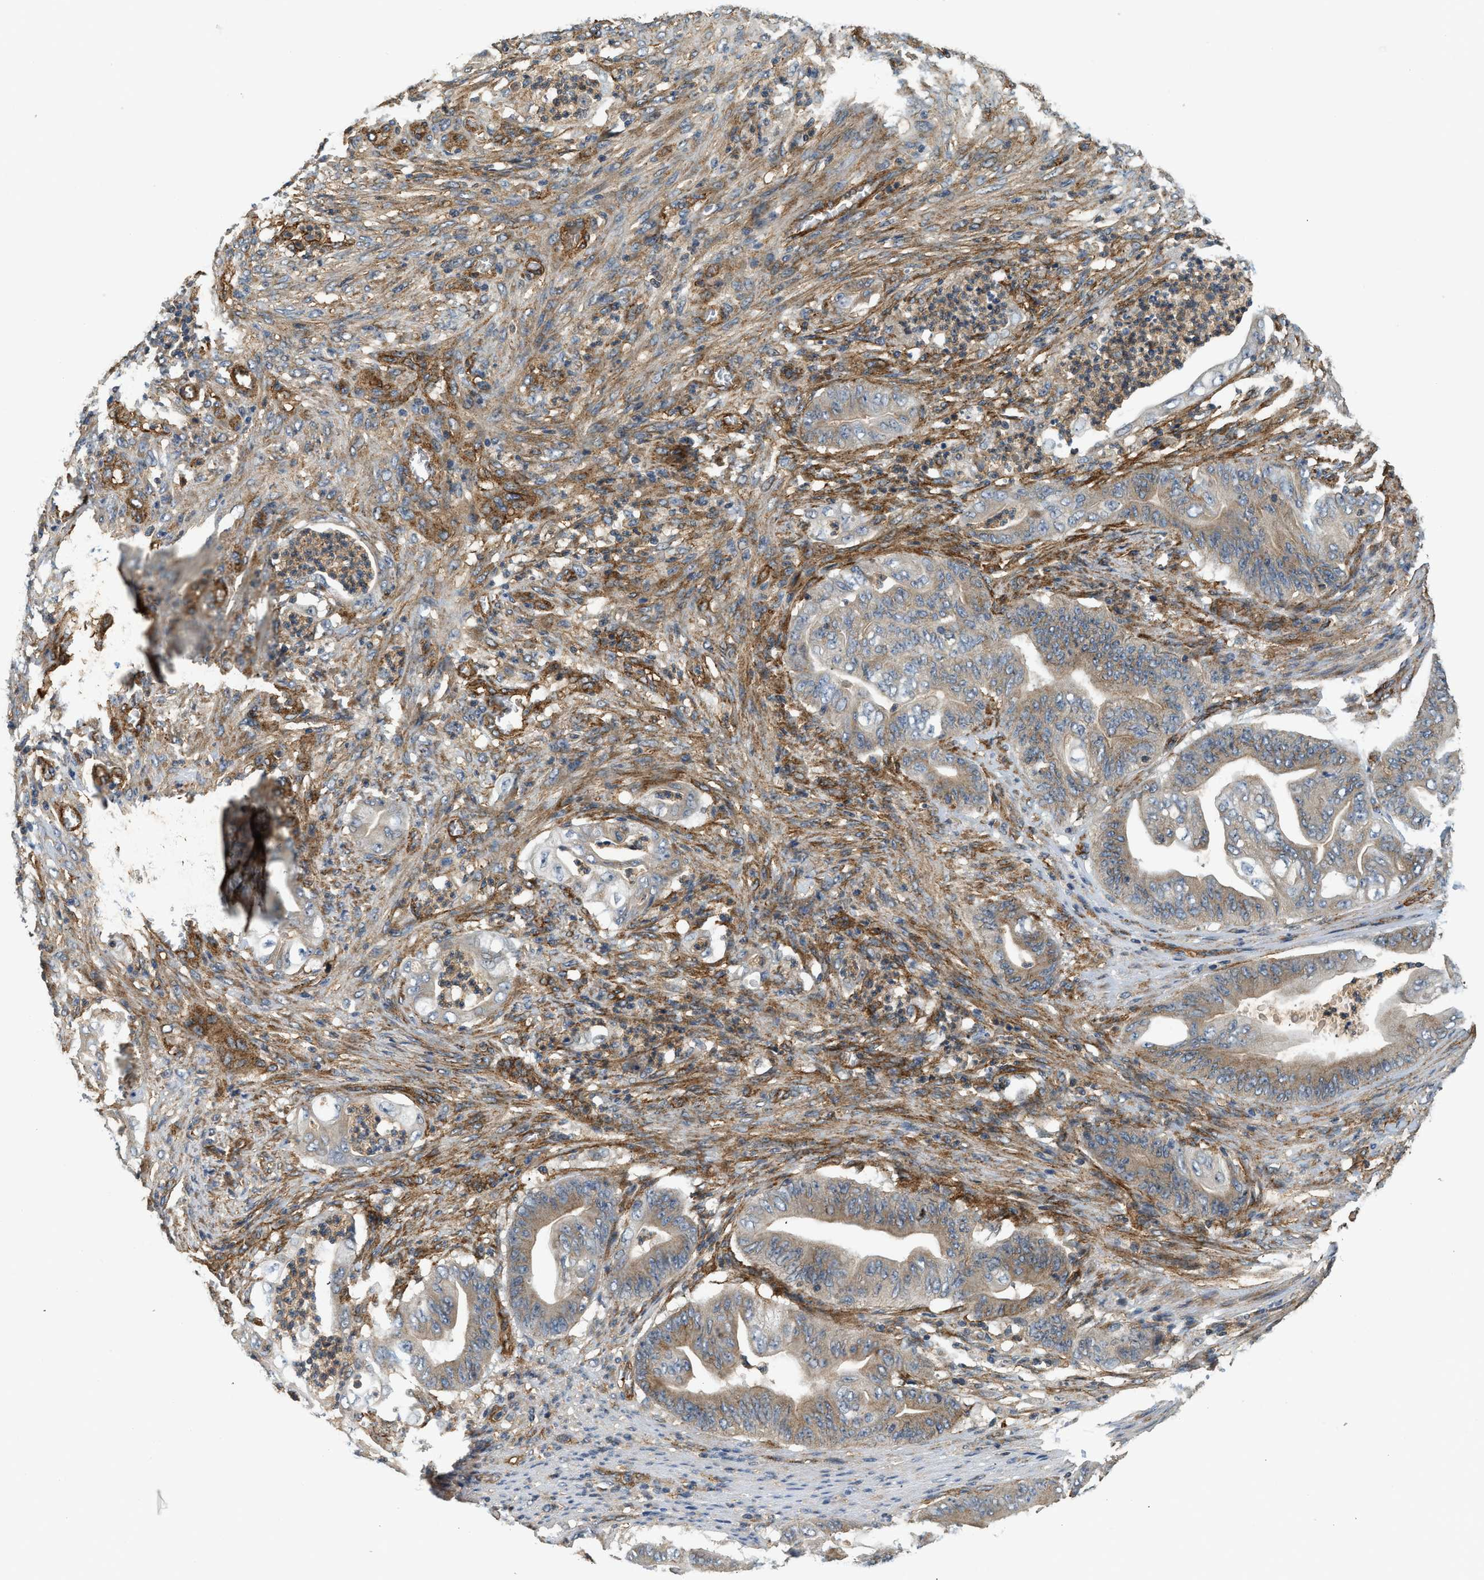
{"staining": {"intensity": "weak", "quantity": ">75%", "location": "cytoplasmic/membranous"}, "tissue": "stomach cancer", "cell_type": "Tumor cells", "image_type": "cancer", "snomed": [{"axis": "morphology", "description": "Adenocarcinoma, NOS"}, {"axis": "topography", "description": "Stomach"}], "caption": "An image showing weak cytoplasmic/membranous expression in approximately >75% of tumor cells in stomach cancer (adenocarcinoma), as visualized by brown immunohistochemical staining.", "gene": "HIP1", "patient": {"sex": "female", "age": 73}}